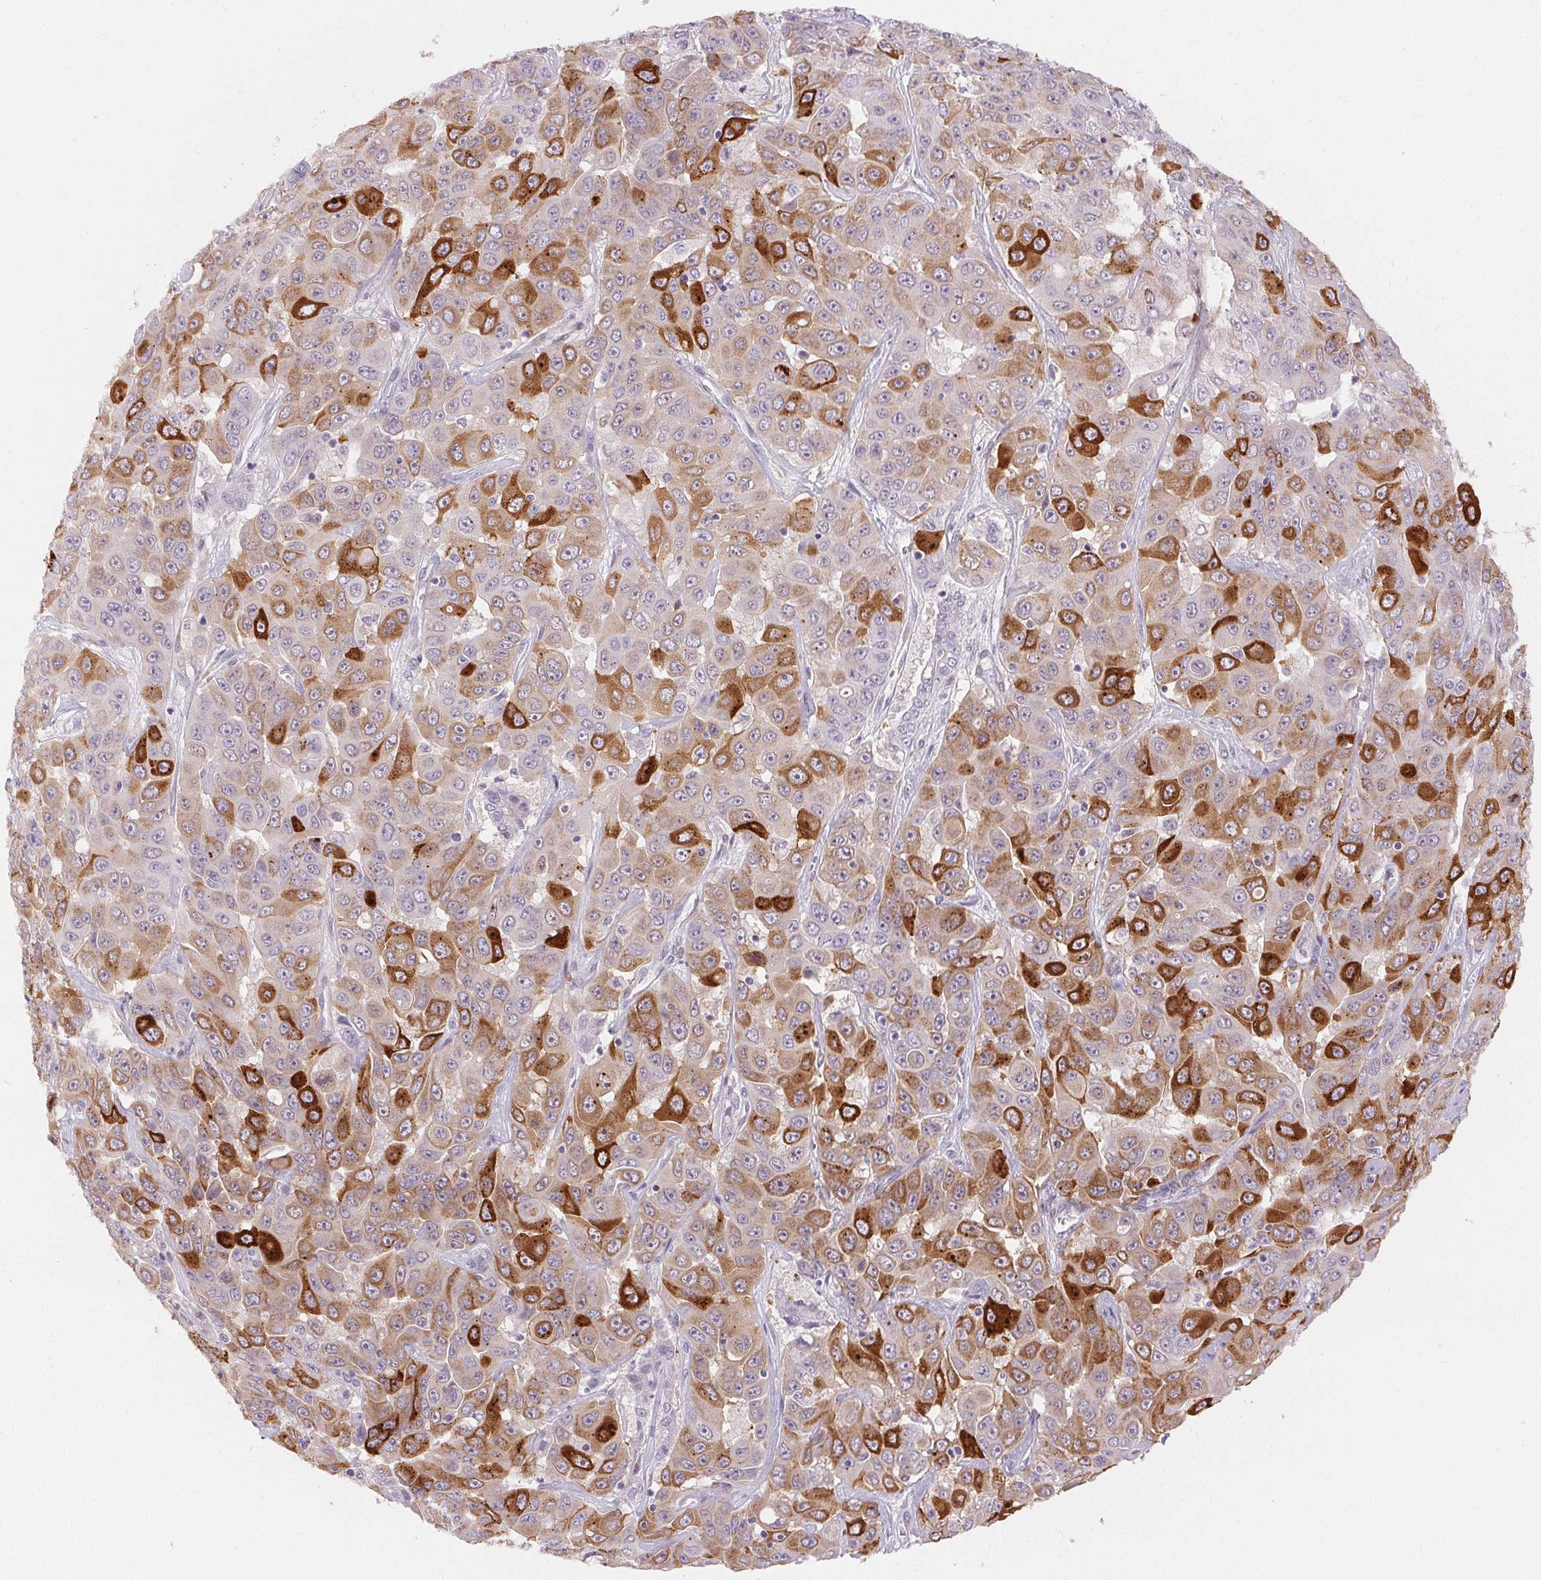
{"staining": {"intensity": "strong", "quantity": "<25%", "location": "cytoplasmic/membranous"}, "tissue": "liver cancer", "cell_type": "Tumor cells", "image_type": "cancer", "snomed": [{"axis": "morphology", "description": "Cholangiocarcinoma"}, {"axis": "topography", "description": "Liver"}], "caption": "The micrograph shows immunohistochemical staining of liver cancer (cholangiocarcinoma). There is strong cytoplasmic/membranous positivity is identified in about <25% of tumor cells.", "gene": "RPGRIP1", "patient": {"sex": "female", "age": 52}}